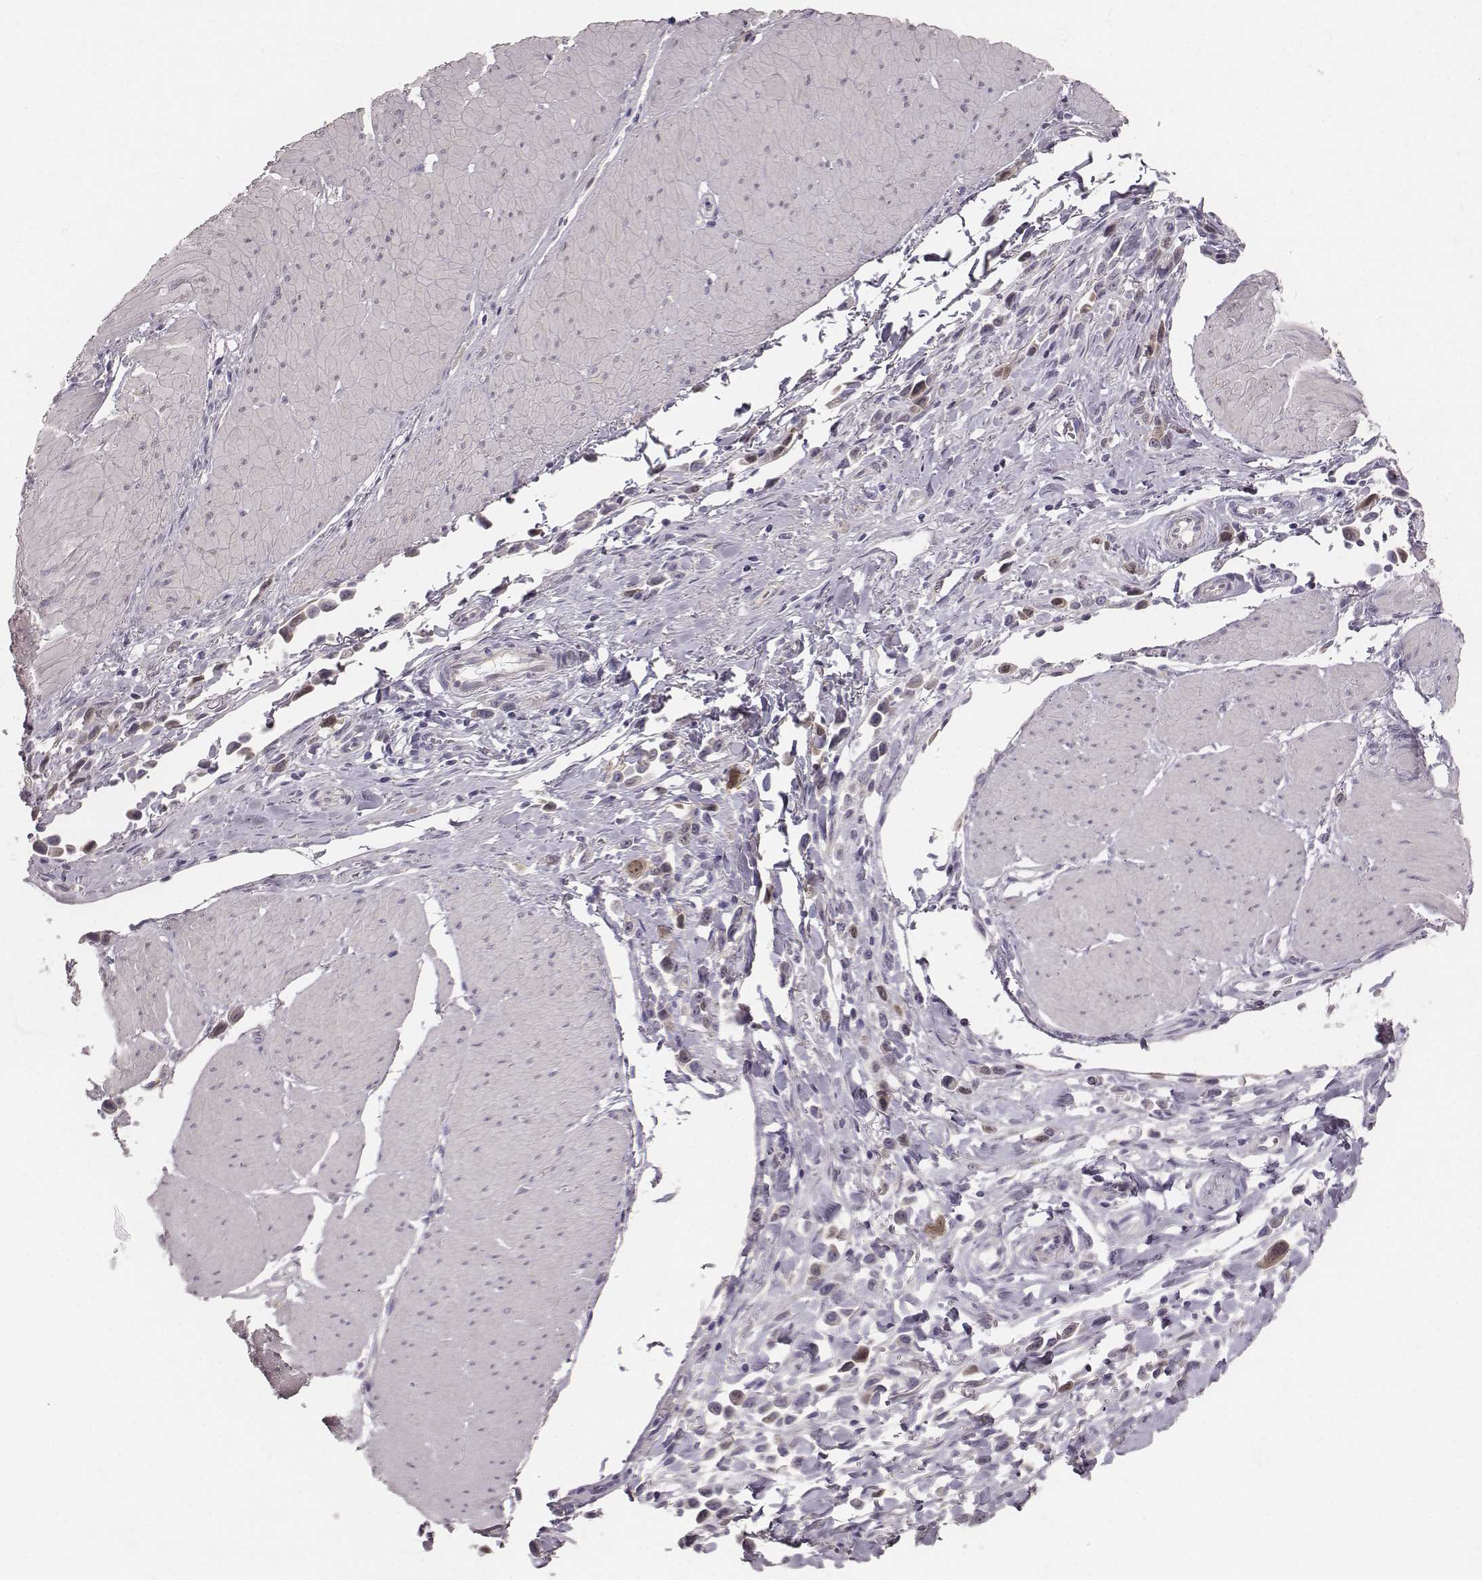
{"staining": {"intensity": "negative", "quantity": "none", "location": "none"}, "tissue": "stomach cancer", "cell_type": "Tumor cells", "image_type": "cancer", "snomed": [{"axis": "morphology", "description": "Adenocarcinoma, NOS"}, {"axis": "topography", "description": "Stomach"}], "caption": "Immunohistochemical staining of adenocarcinoma (stomach) demonstrates no significant positivity in tumor cells.", "gene": "PBK", "patient": {"sex": "male", "age": 47}}